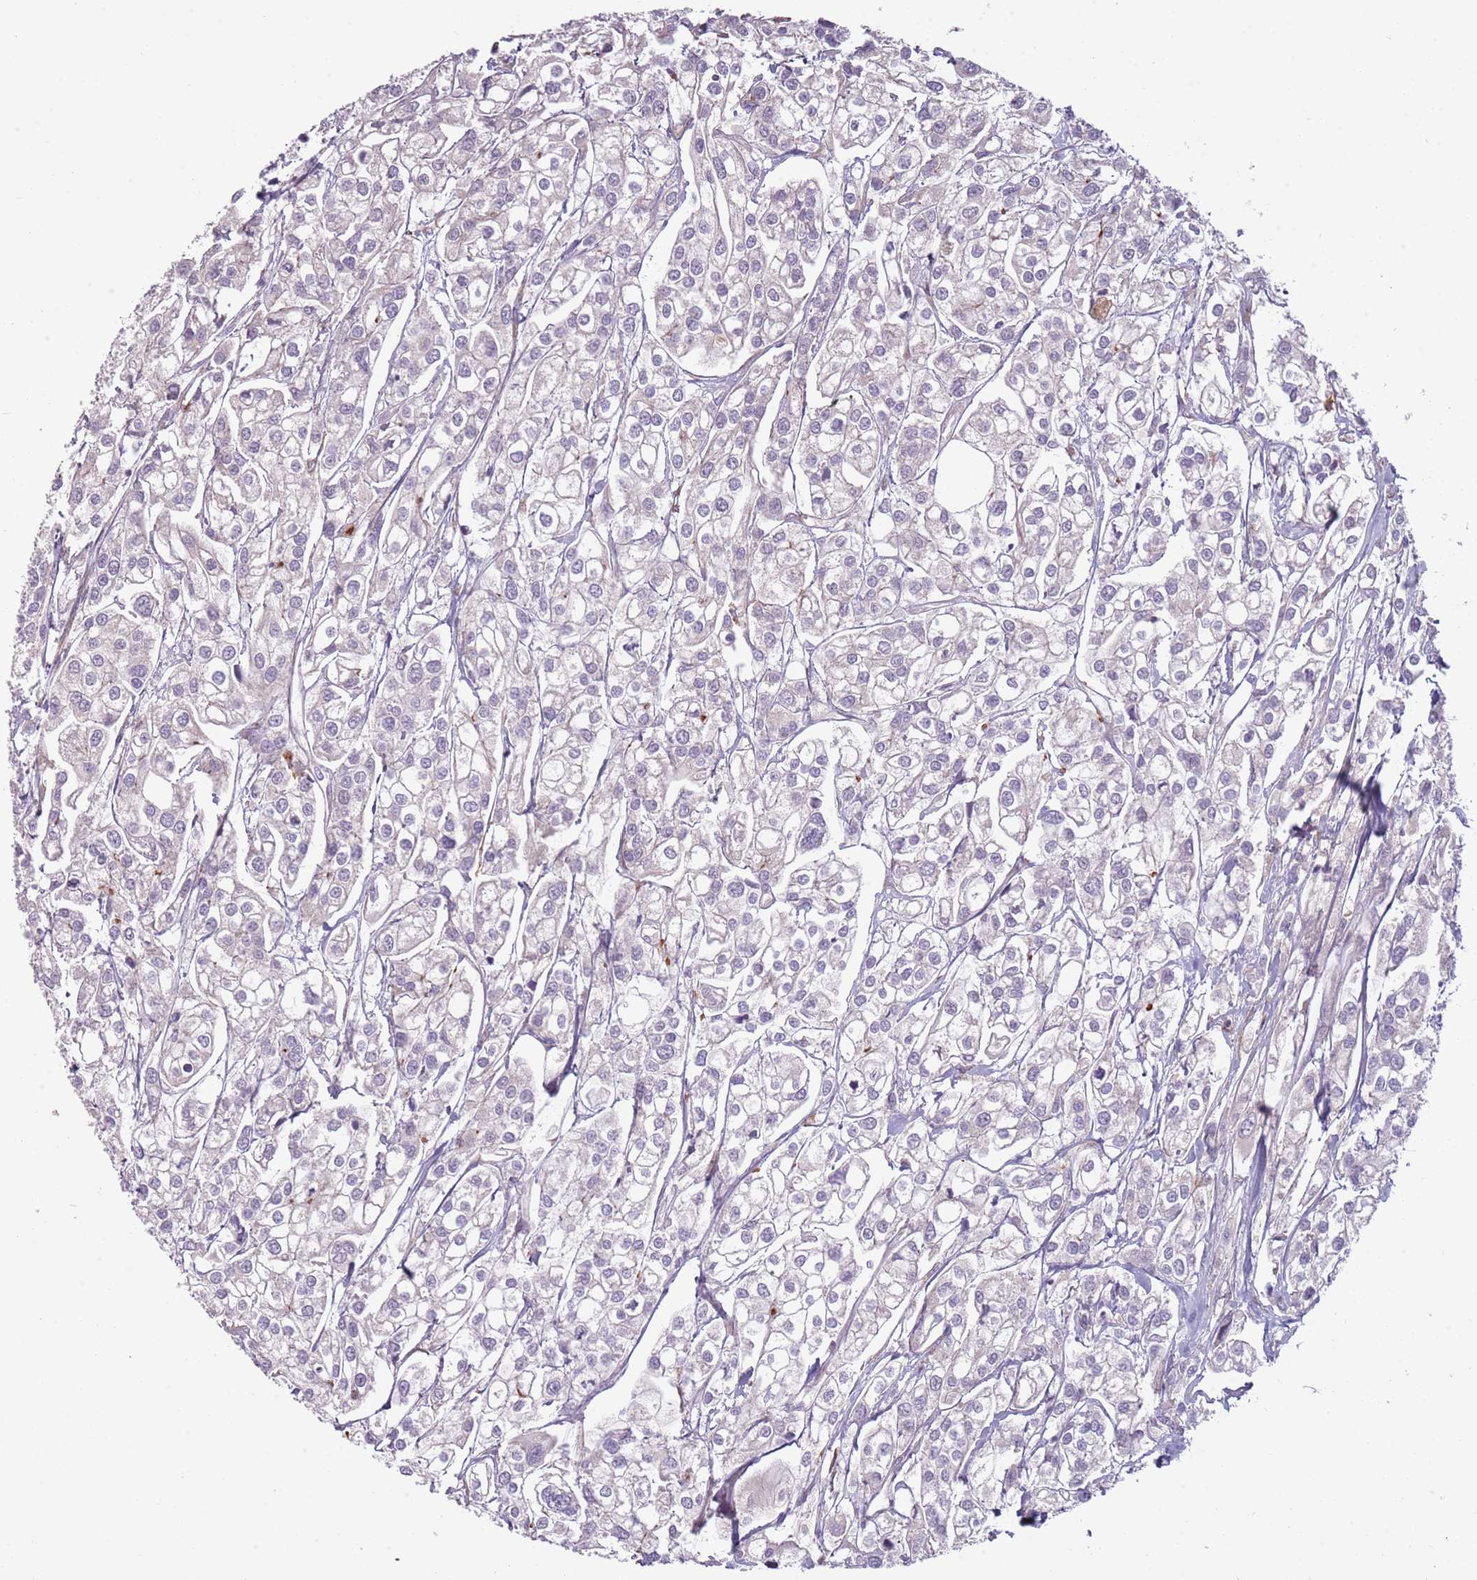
{"staining": {"intensity": "negative", "quantity": "none", "location": "none"}, "tissue": "urothelial cancer", "cell_type": "Tumor cells", "image_type": "cancer", "snomed": [{"axis": "morphology", "description": "Urothelial carcinoma, High grade"}, {"axis": "topography", "description": "Urinary bladder"}], "caption": "The histopathology image shows no significant positivity in tumor cells of urothelial cancer.", "gene": "SPAG4", "patient": {"sex": "male", "age": 67}}